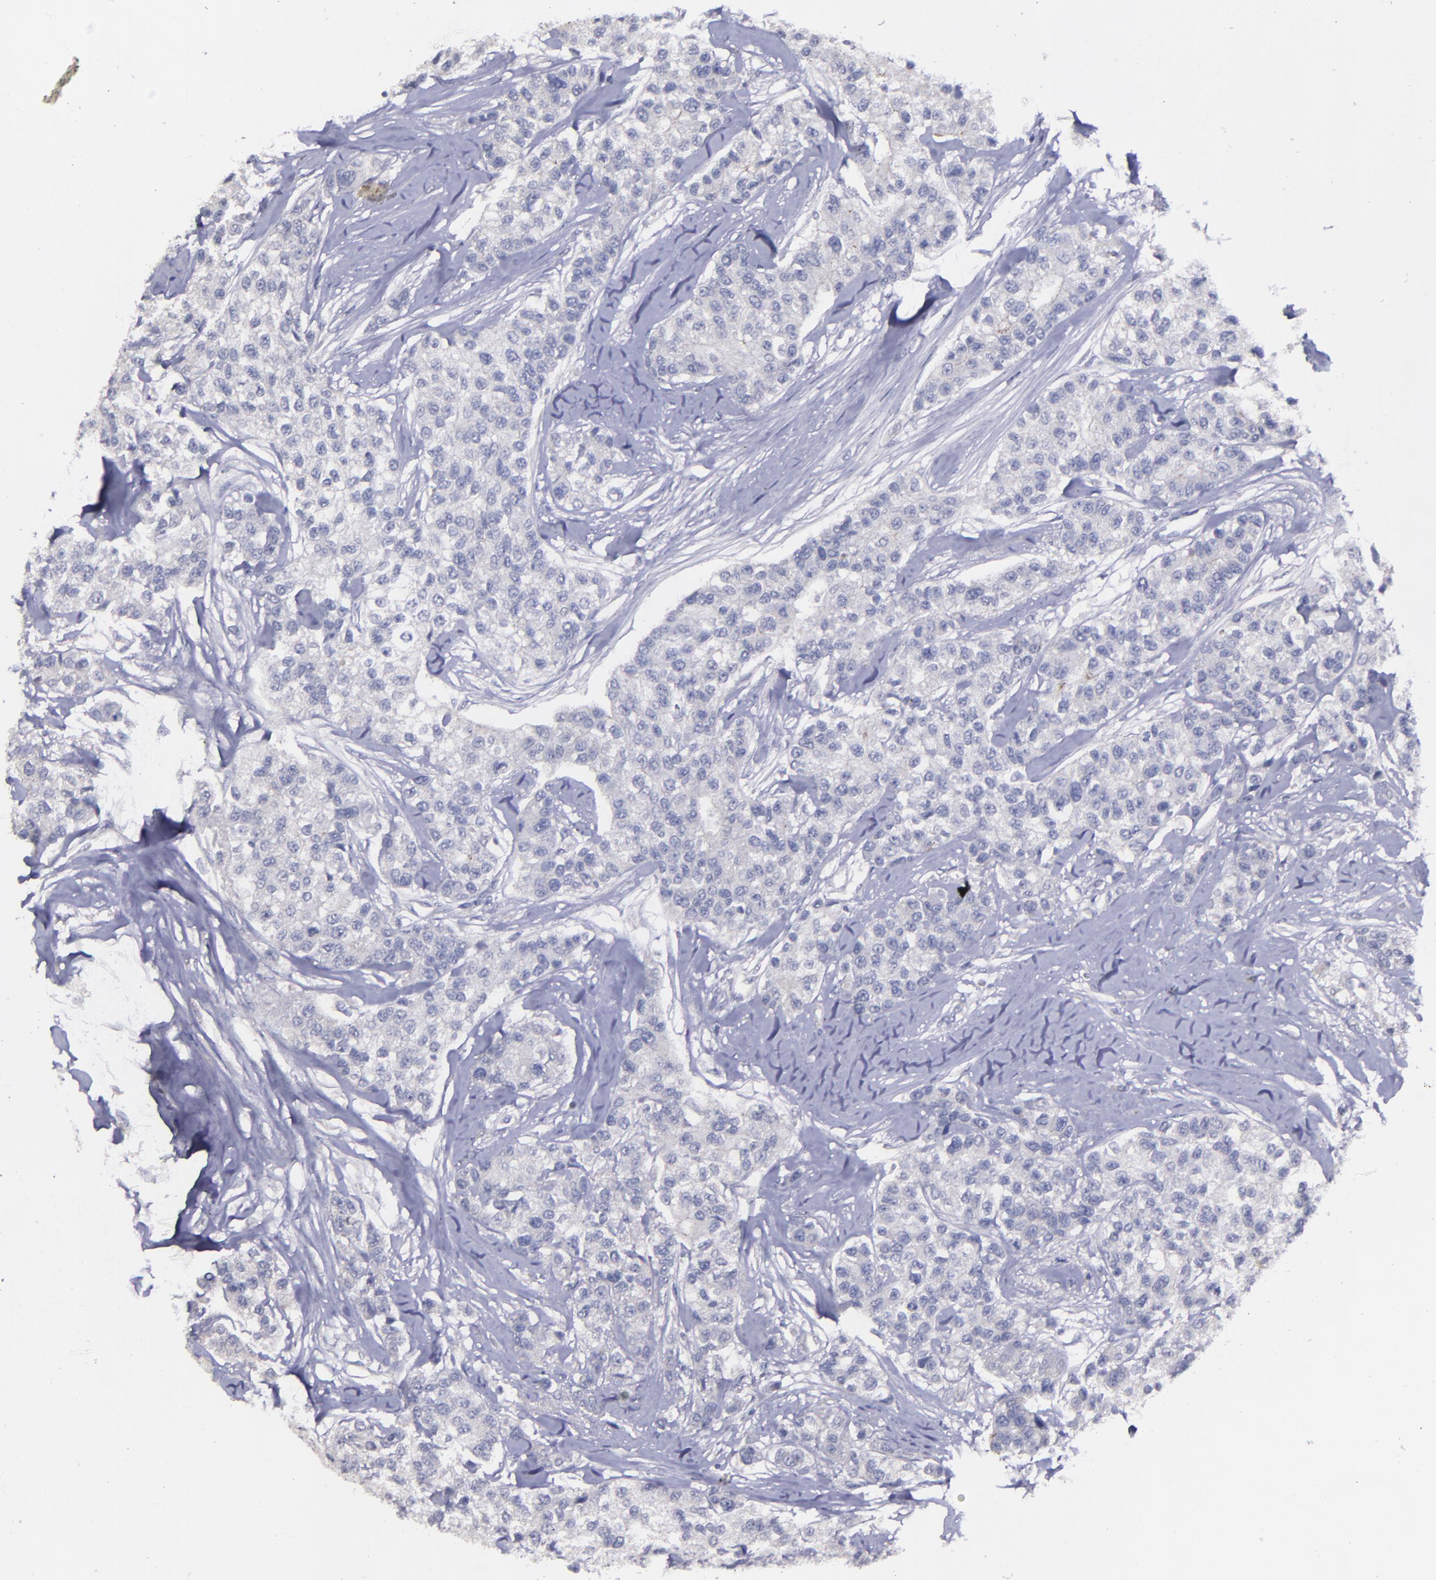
{"staining": {"intensity": "negative", "quantity": "none", "location": "none"}, "tissue": "breast cancer", "cell_type": "Tumor cells", "image_type": "cancer", "snomed": [{"axis": "morphology", "description": "Duct carcinoma"}, {"axis": "topography", "description": "Breast"}], "caption": "Immunohistochemical staining of infiltrating ductal carcinoma (breast) exhibits no significant positivity in tumor cells. The staining is performed using DAB brown chromogen with nuclei counter-stained in using hematoxylin.", "gene": "MASP1", "patient": {"sex": "female", "age": 51}}